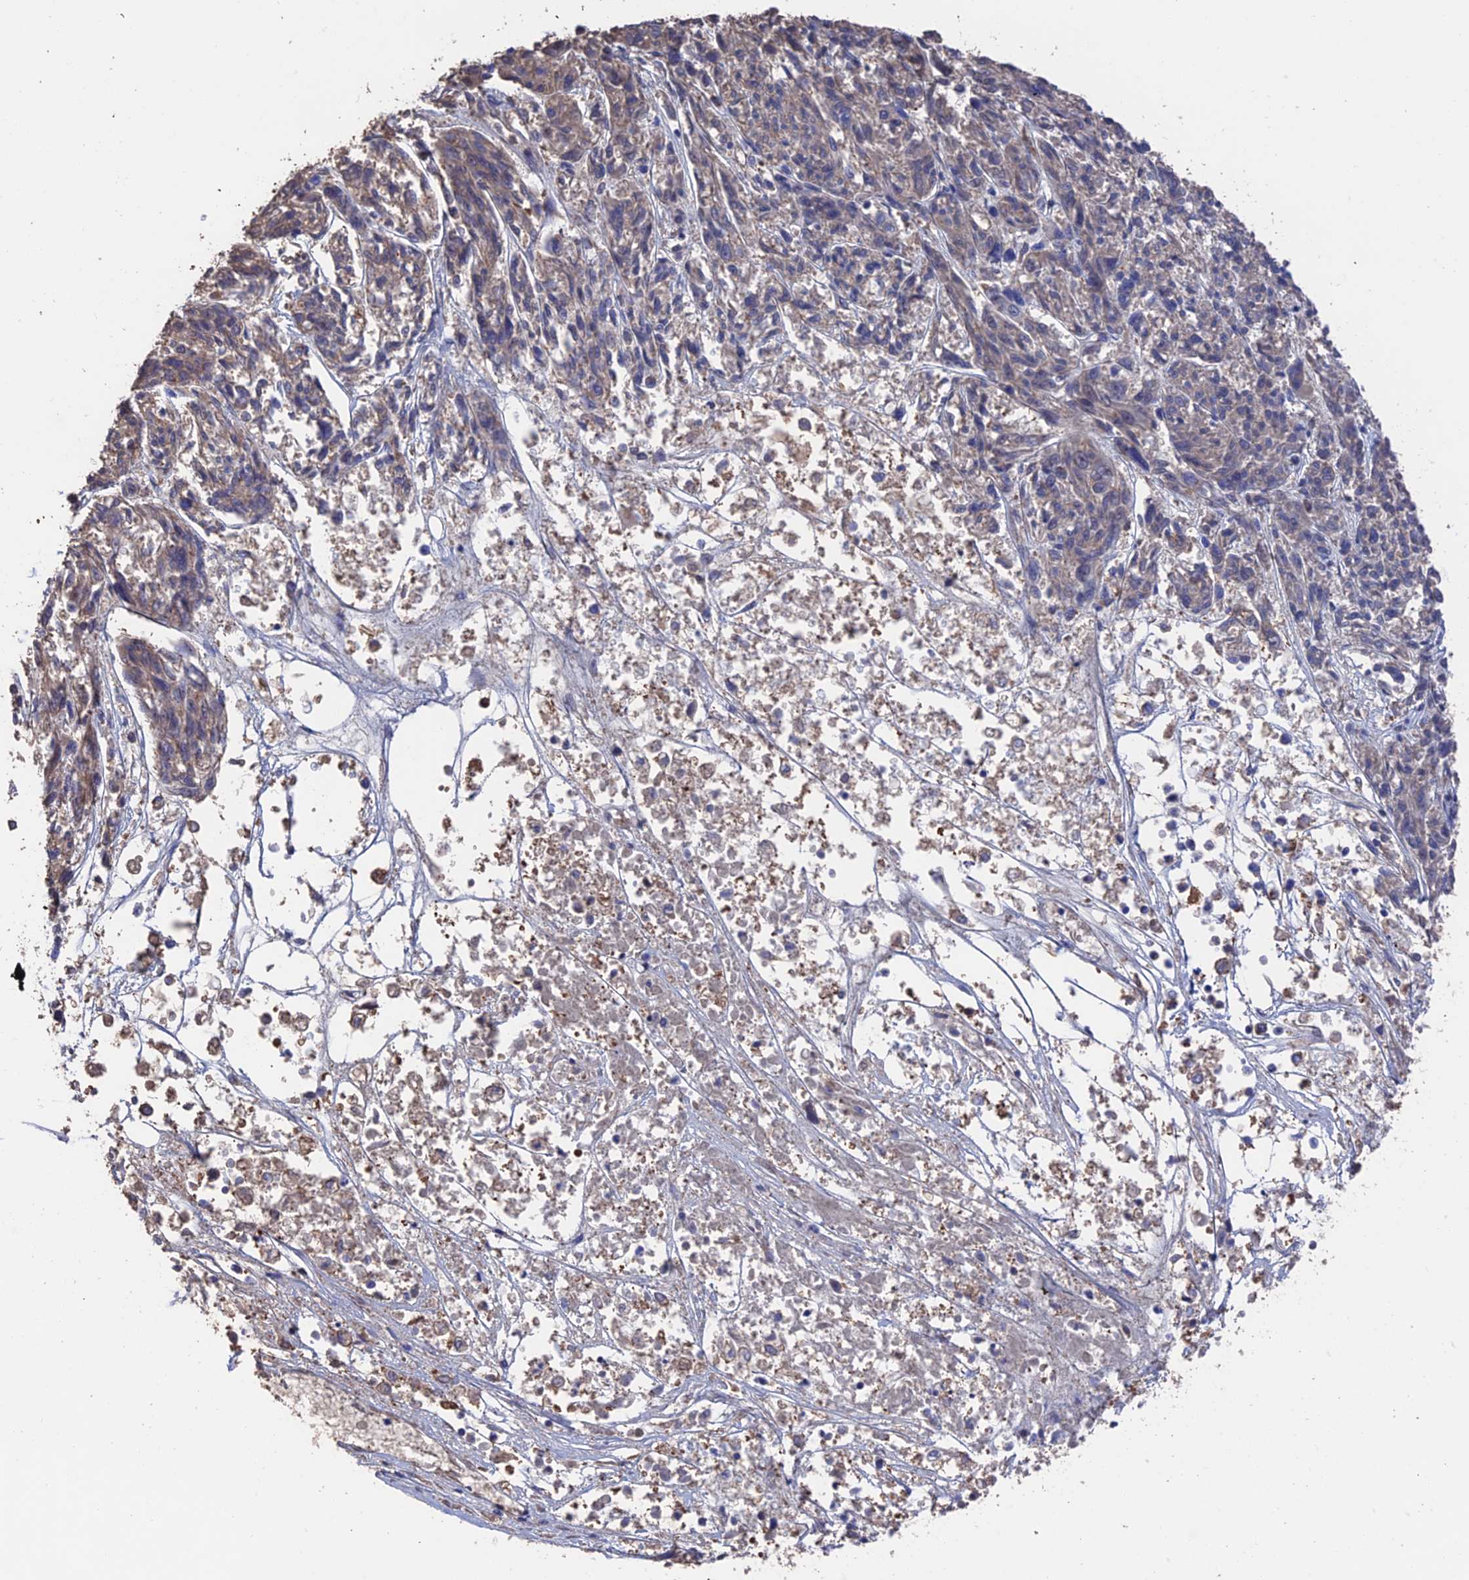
{"staining": {"intensity": "weak", "quantity": "25%-75%", "location": "cytoplasmic/membranous"}, "tissue": "melanoma", "cell_type": "Tumor cells", "image_type": "cancer", "snomed": [{"axis": "morphology", "description": "Malignant melanoma, NOS"}, {"axis": "topography", "description": "Skin"}], "caption": "Immunohistochemical staining of human melanoma exhibits low levels of weak cytoplasmic/membranous expression in approximately 25%-75% of tumor cells.", "gene": "HPF1", "patient": {"sex": "male", "age": 53}}